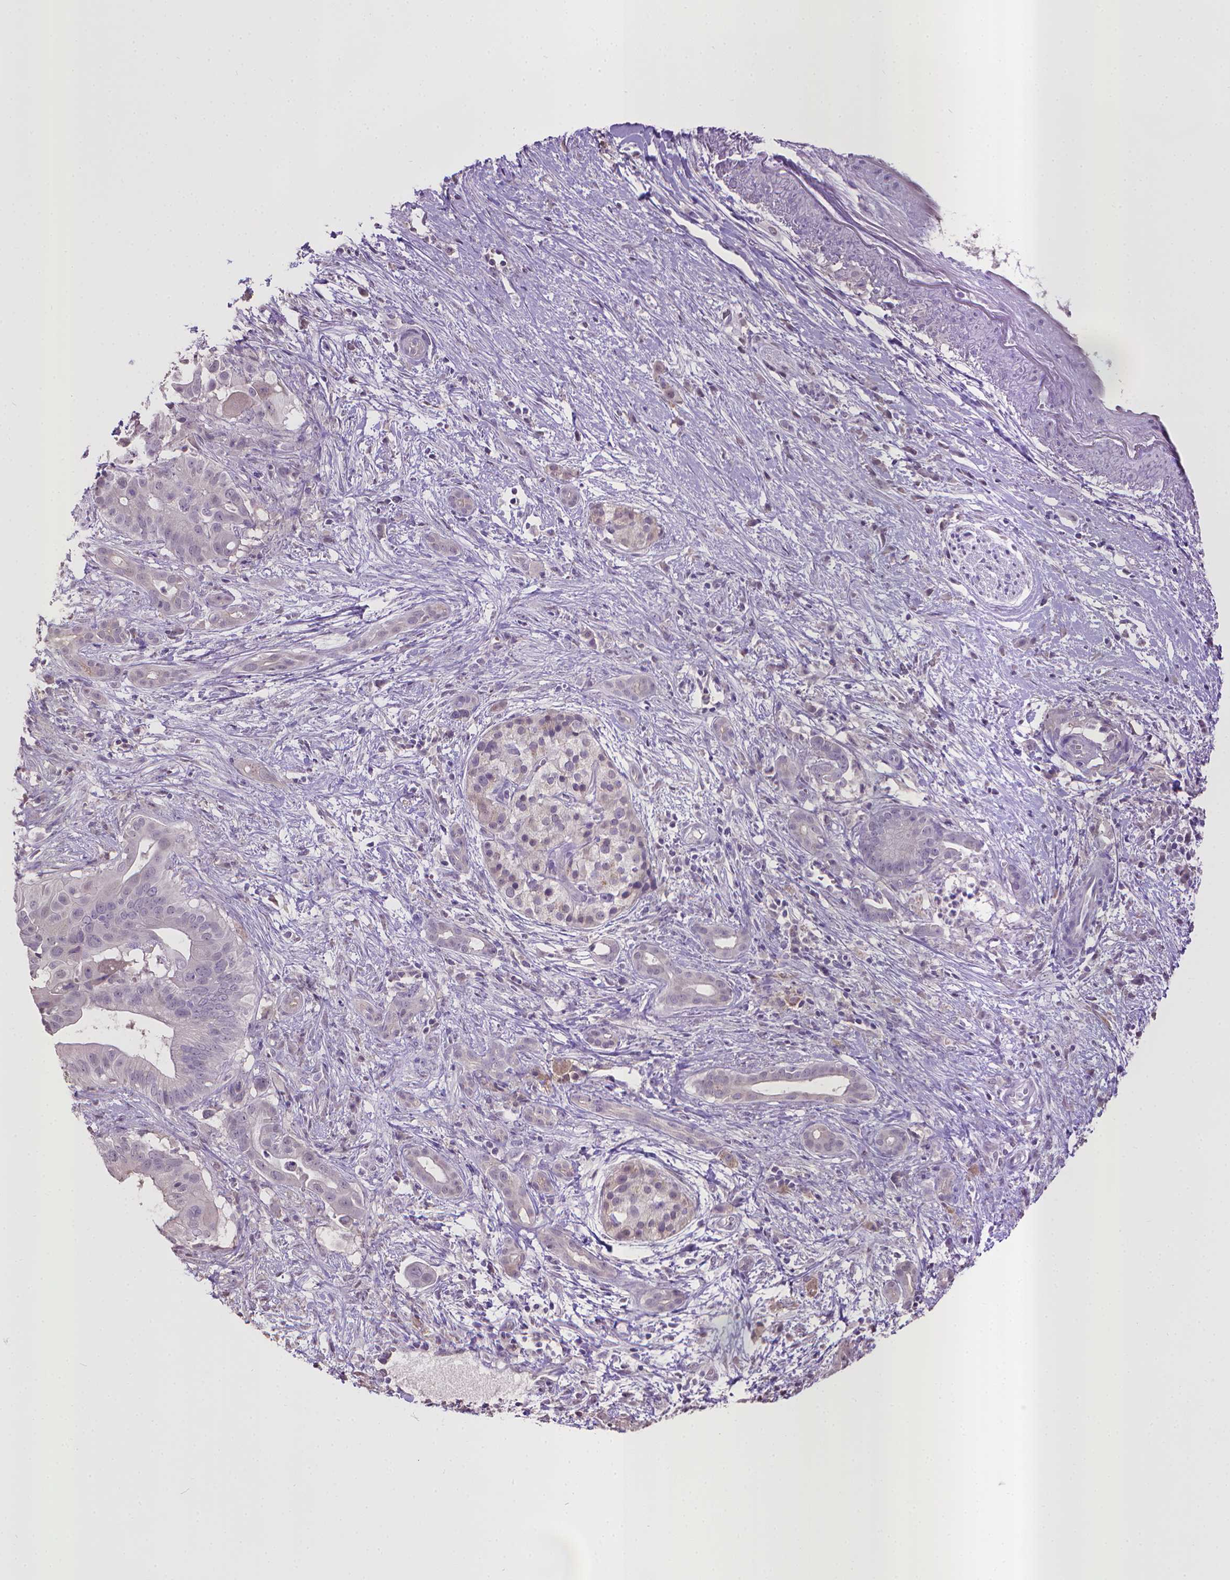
{"staining": {"intensity": "negative", "quantity": "none", "location": "none"}, "tissue": "pancreatic cancer", "cell_type": "Tumor cells", "image_type": "cancer", "snomed": [{"axis": "morphology", "description": "Adenocarcinoma, NOS"}, {"axis": "topography", "description": "Pancreas"}], "caption": "IHC of pancreatic cancer exhibits no positivity in tumor cells. (Stains: DAB (3,3'-diaminobenzidine) IHC with hematoxylin counter stain, Microscopy: brightfield microscopy at high magnification).", "gene": "CPM", "patient": {"sex": "male", "age": 61}}